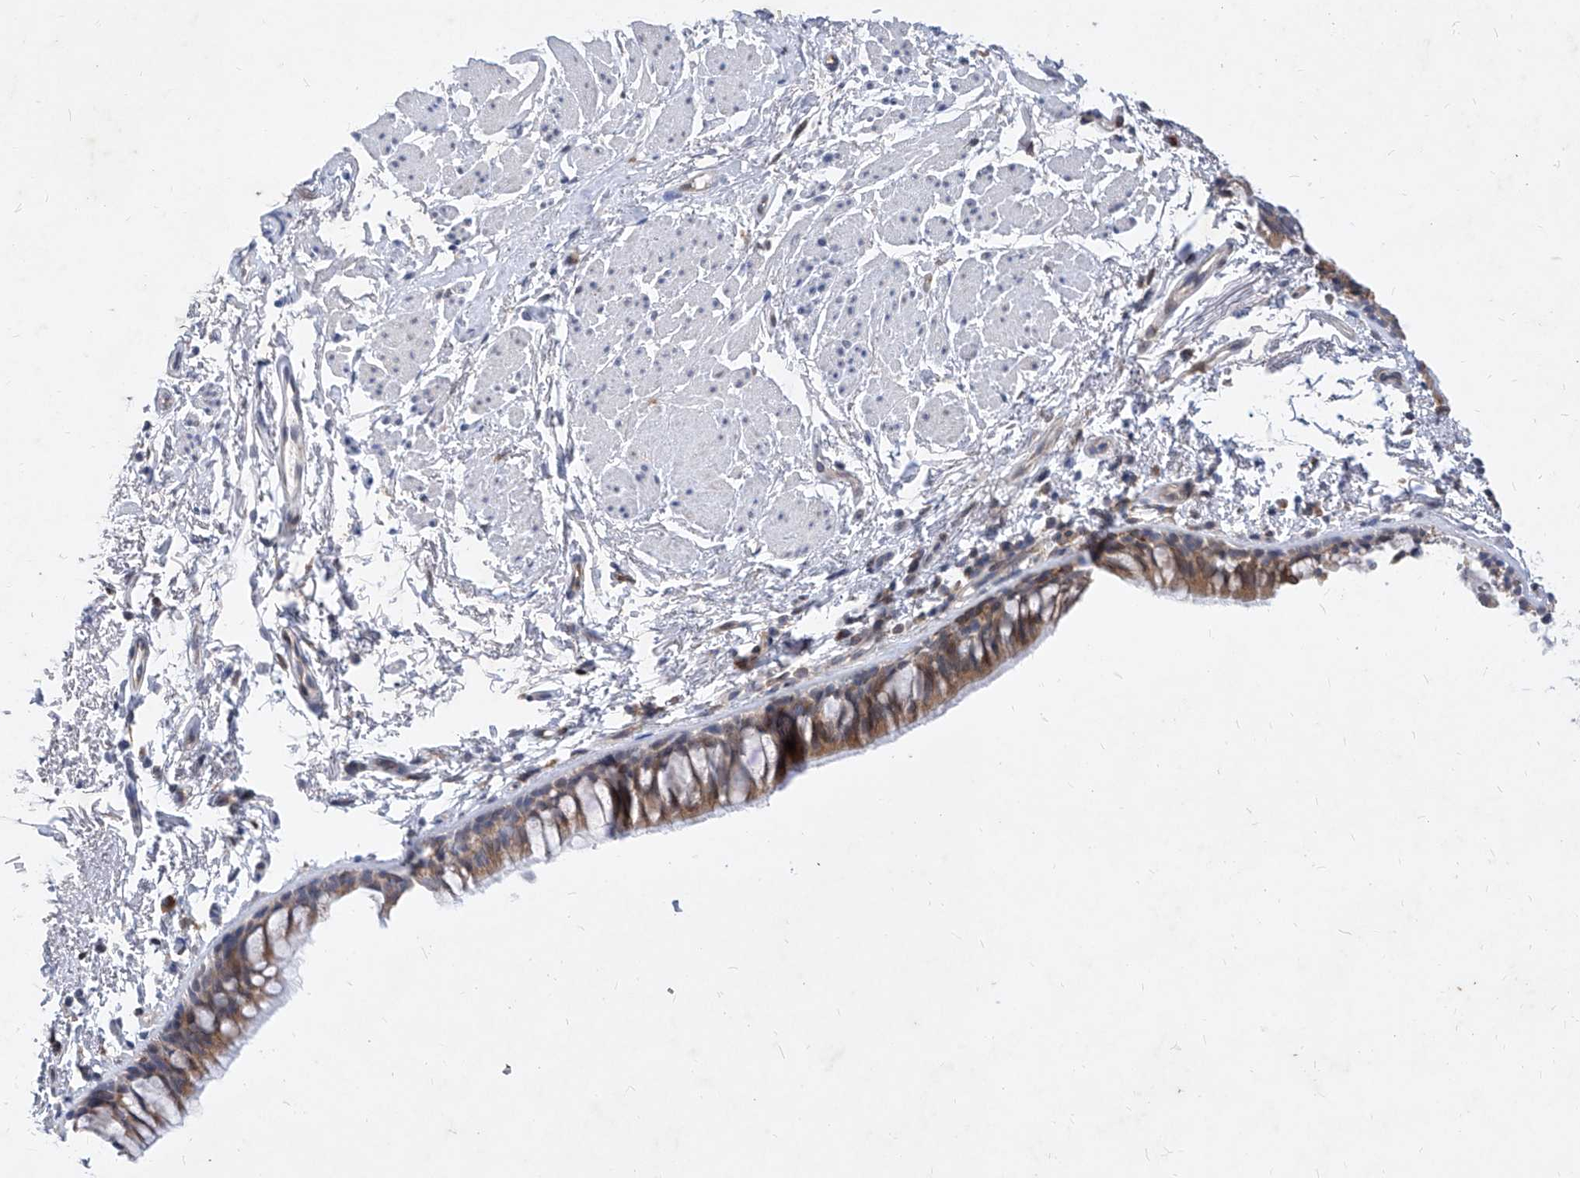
{"staining": {"intensity": "moderate", "quantity": ">75%", "location": "cytoplasmic/membranous"}, "tissue": "bronchus", "cell_type": "Respiratory epithelial cells", "image_type": "normal", "snomed": [{"axis": "morphology", "description": "Normal tissue, NOS"}, {"axis": "topography", "description": "Cartilage tissue"}, {"axis": "topography", "description": "Bronchus"}], "caption": "IHC (DAB (3,3'-diaminobenzidine)) staining of benign bronchus exhibits moderate cytoplasmic/membranous protein expression in about >75% of respiratory epithelial cells.", "gene": "MX2", "patient": {"sex": "female", "age": 73}}